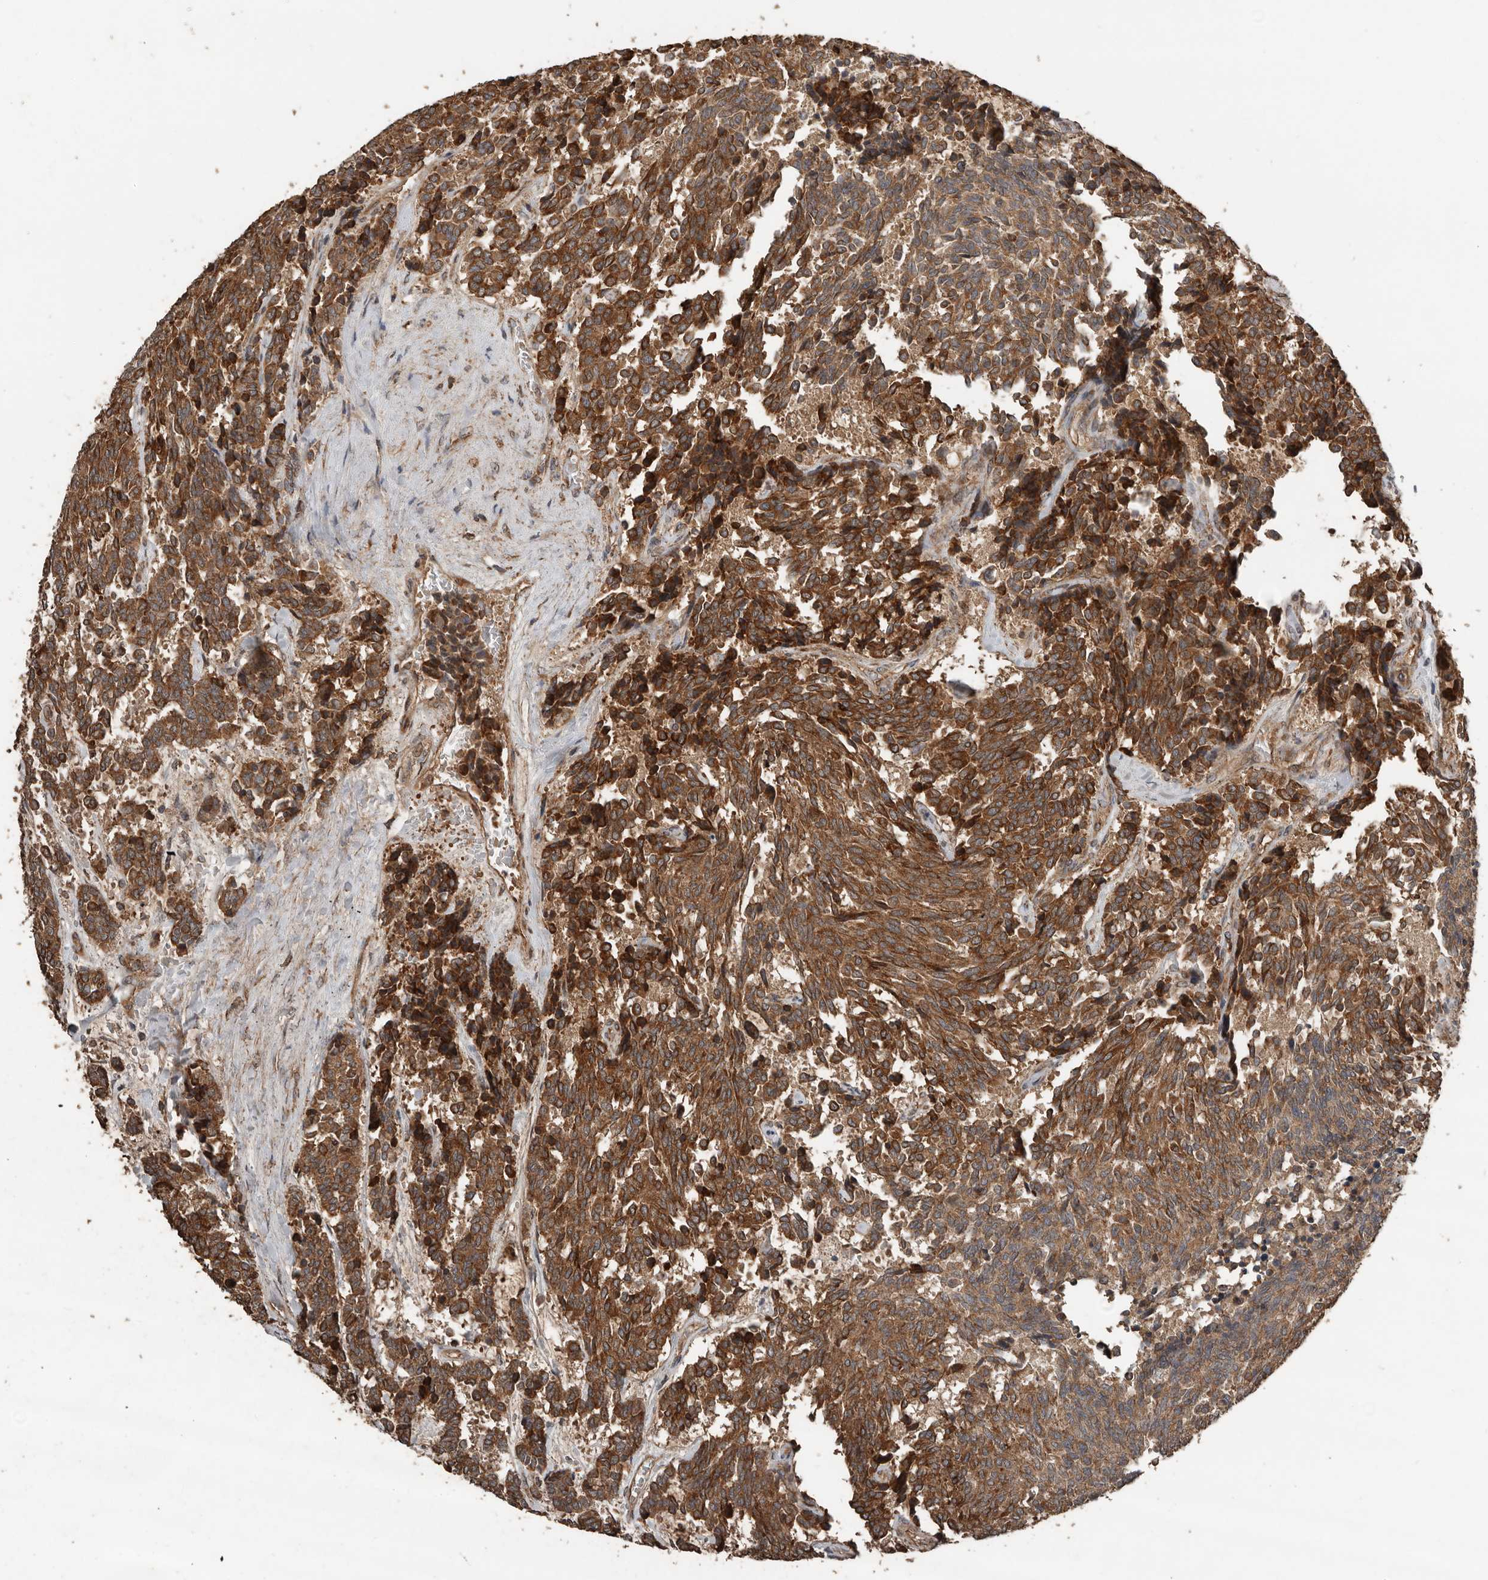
{"staining": {"intensity": "strong", "quantity": ">75%", "location": "cytoplasmic/membranous"}, "tissue": "carcinoid", "cell_type": "Tumor cells", "image_type": "cancer", "snomed": [{"axis": "morphology", "description": "Carcinoid, malignant, NOS"}, {"axis": "topography", "description": "Pancreas"}], "caption": "Immunohistochemistry of carcinoid displays high levels of strong cytoplasmic/membranous expression in approximately >75% of tumor cells. (Stains: DAB in brown, nuclei in blue, Microscopy: brightfield microscopy at high magnification).", "gene": "RNF207", "patient": {"sex": "female", "age": 54}}